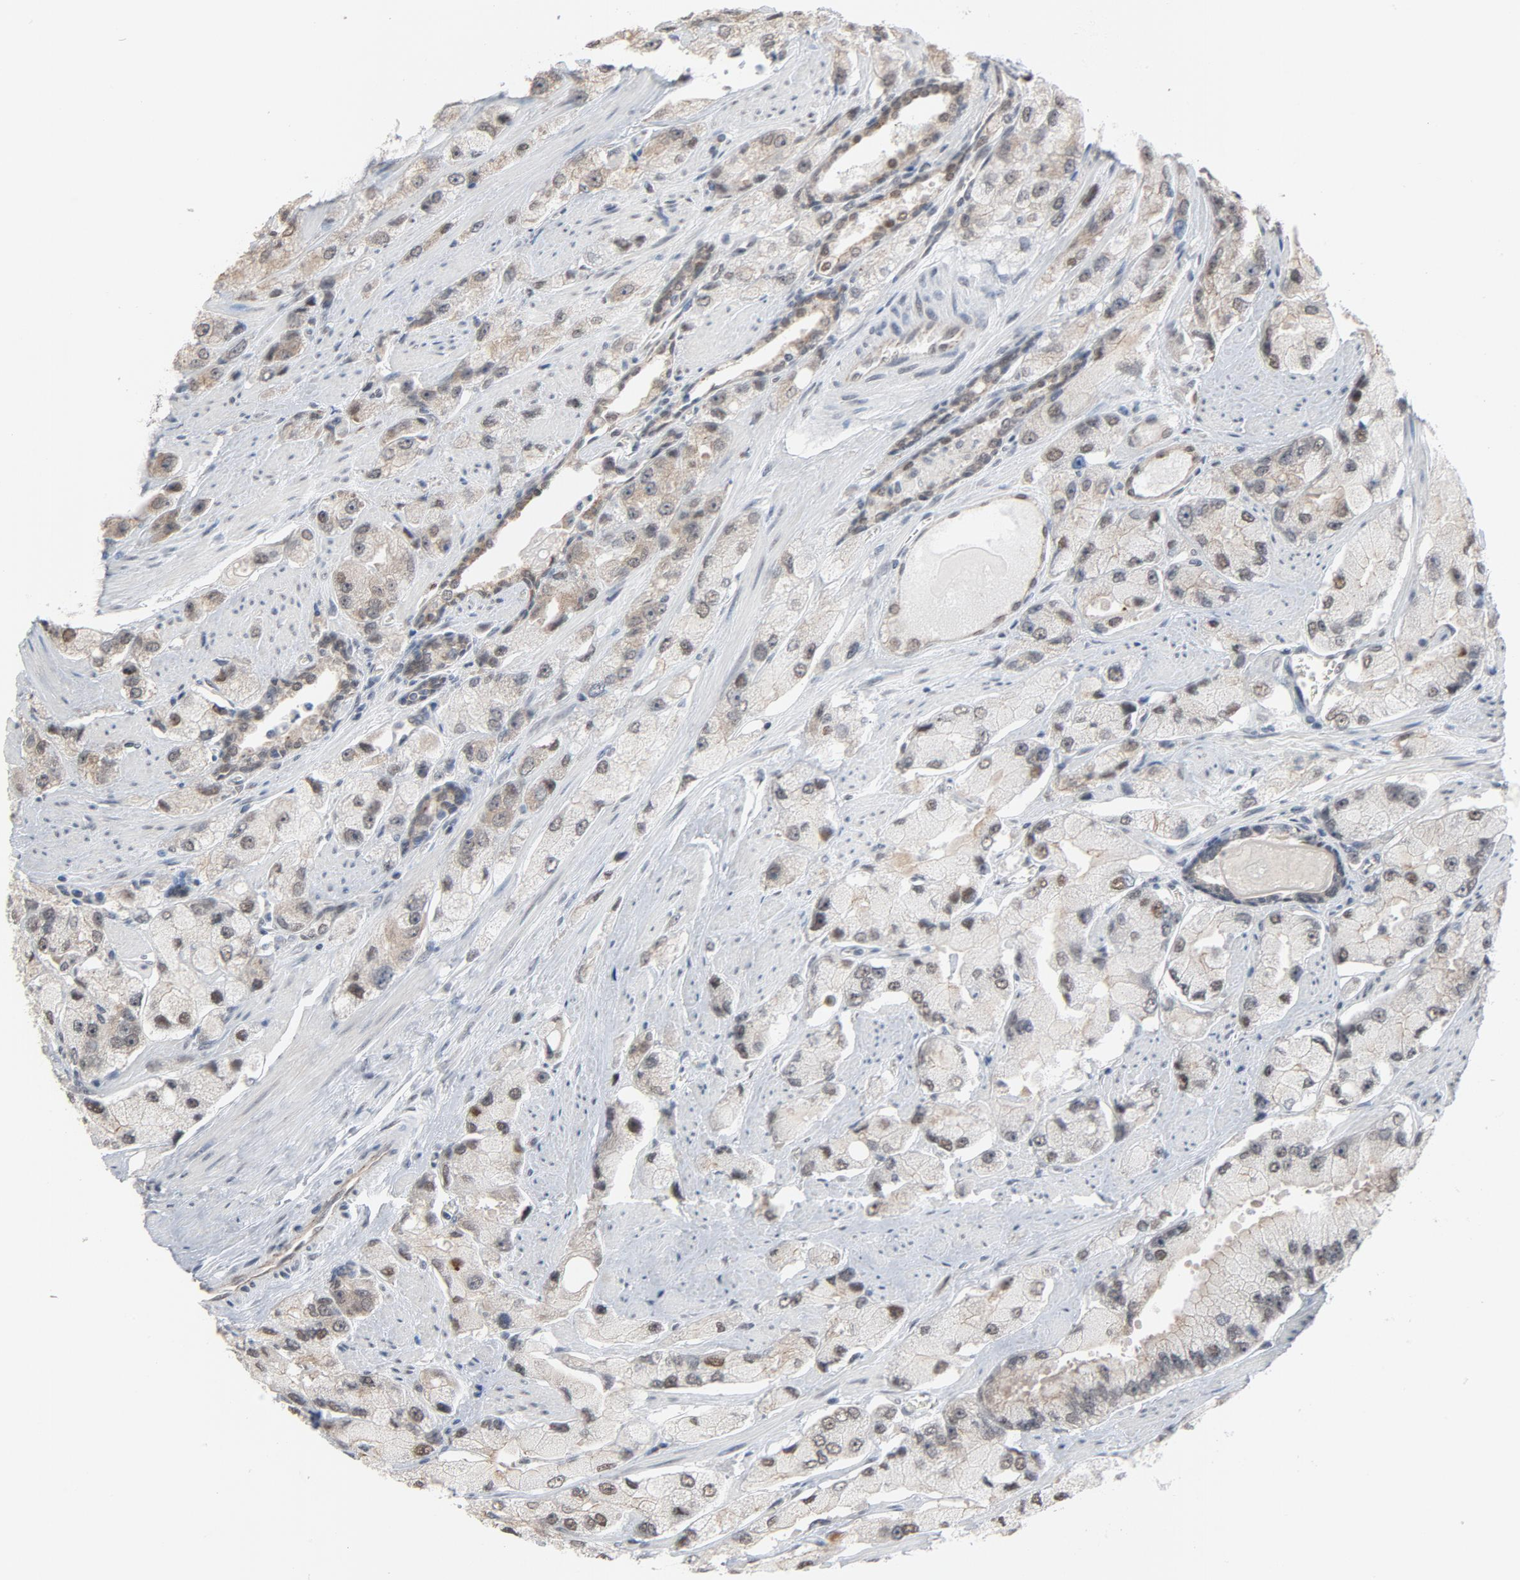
{"staining": {"intensity": "weak", "quantity": "<25%", "location": "cytoplasmic/membranous"}, "tissue": "prostate cancer", "cell_type": "Tumor cells", "image_type": "cancer", "snomed": [{"axis": "morphology", "description": "Adenocarcinoma, High grade"}, {"axis": "topography", "description": "Prostate"}], "caption": "High-grade adenocarcinoma (prostate) was stained to show a protein in brown. There is no significant expression in tumor cells.", "gene": "ITPR3", "patient": {"sex": "male", "age": 58}}